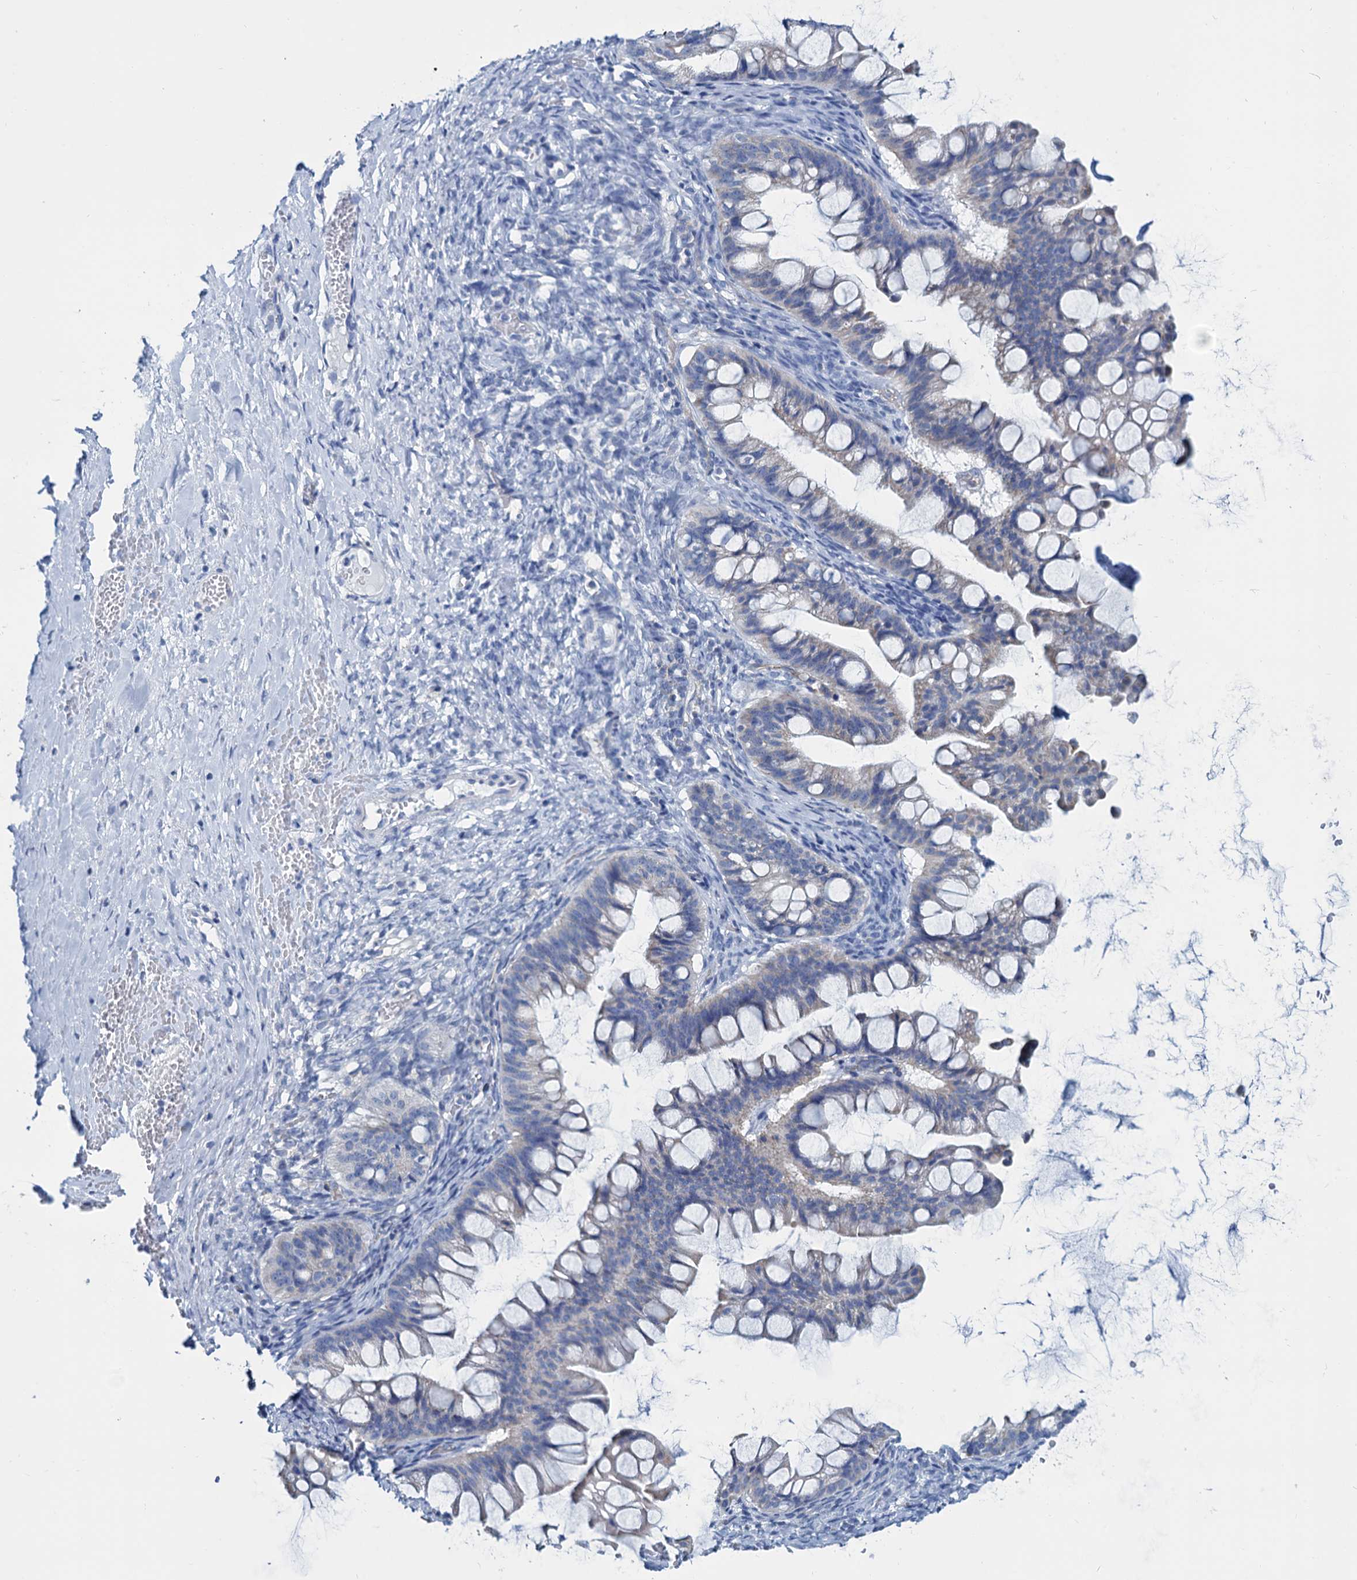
{"staining": {"intensity": "negative", "quantity": "none", "location": "none"}, "tissue": "ovarian cancer", "cell_type": "Tumor cells", "image_type": "cancer", "snomed": [{"axis": "morphology", "description": "Cystadenocarcinoma, mucinous, NOS"}, {"axis": "topography", "description": "Ovary"}], "caption": "There is no significant staining in tumor cells of ovarian cancer (mucinous cystadenocarcinoma).", "gene": "SLC1A3", "patient": {"sex": "female", "age": 73}}